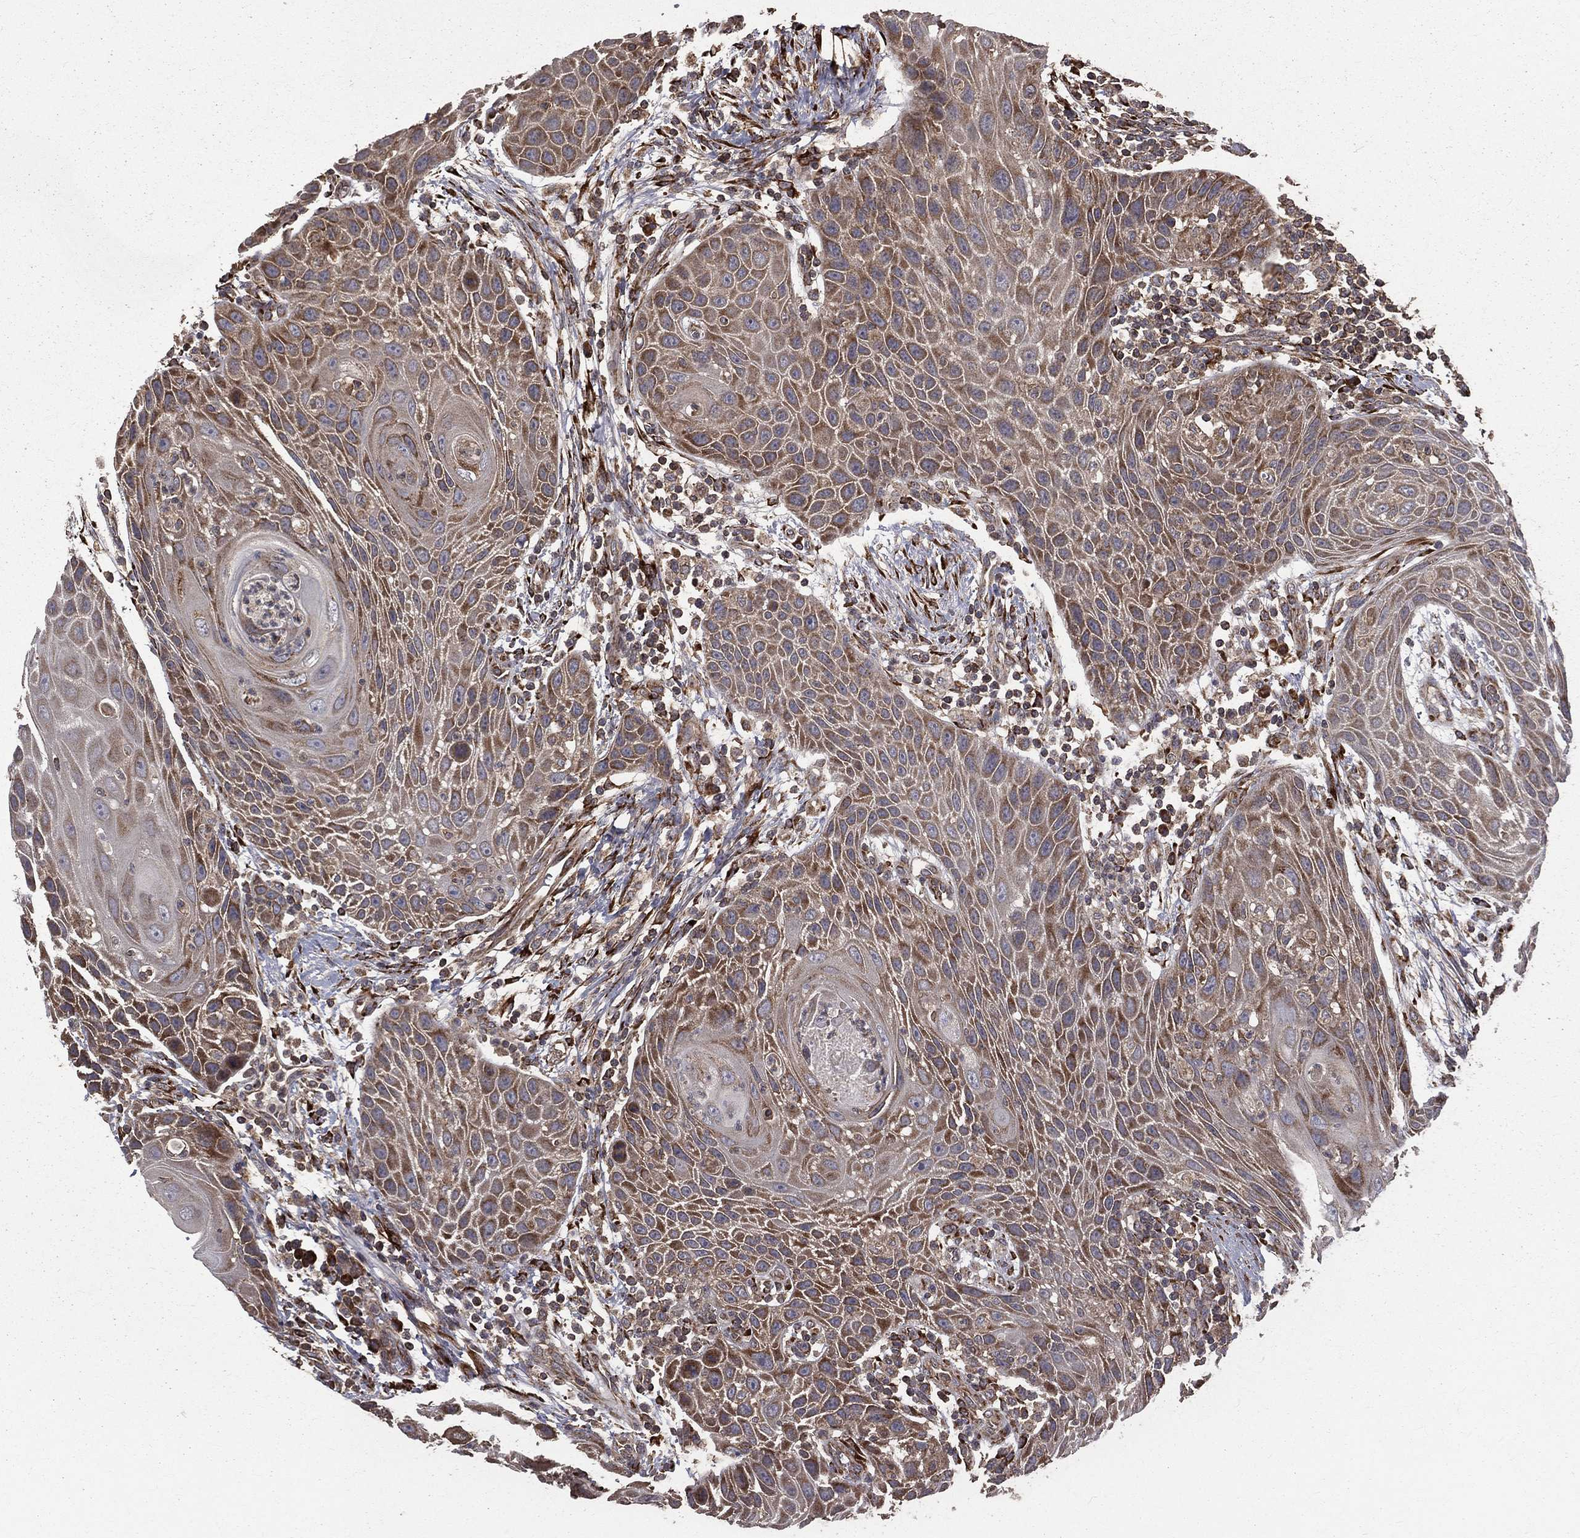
{"staining": {"intensity": "moderate", "quantity": ">75%", "location": "cytoplasmic/membranous"}, "tissue": "head and neck cancer", "cell_type": "Tumor cells", "image_type": "cancer", "snomed": [{"axis": "morphology", "description": "Squamous cell carcinoma, NOS"}, {"axis": "topography", "description": "Head-Neck"}], "caption": "A medium amount of moderate cytoplasmic/membranous staining is identified in approximately >75% of tumor cells in squamous cell carcinoma (head and neck) tissue.", "gene": "OLFML1", "patient": {"sex": "male", "age": 69}}